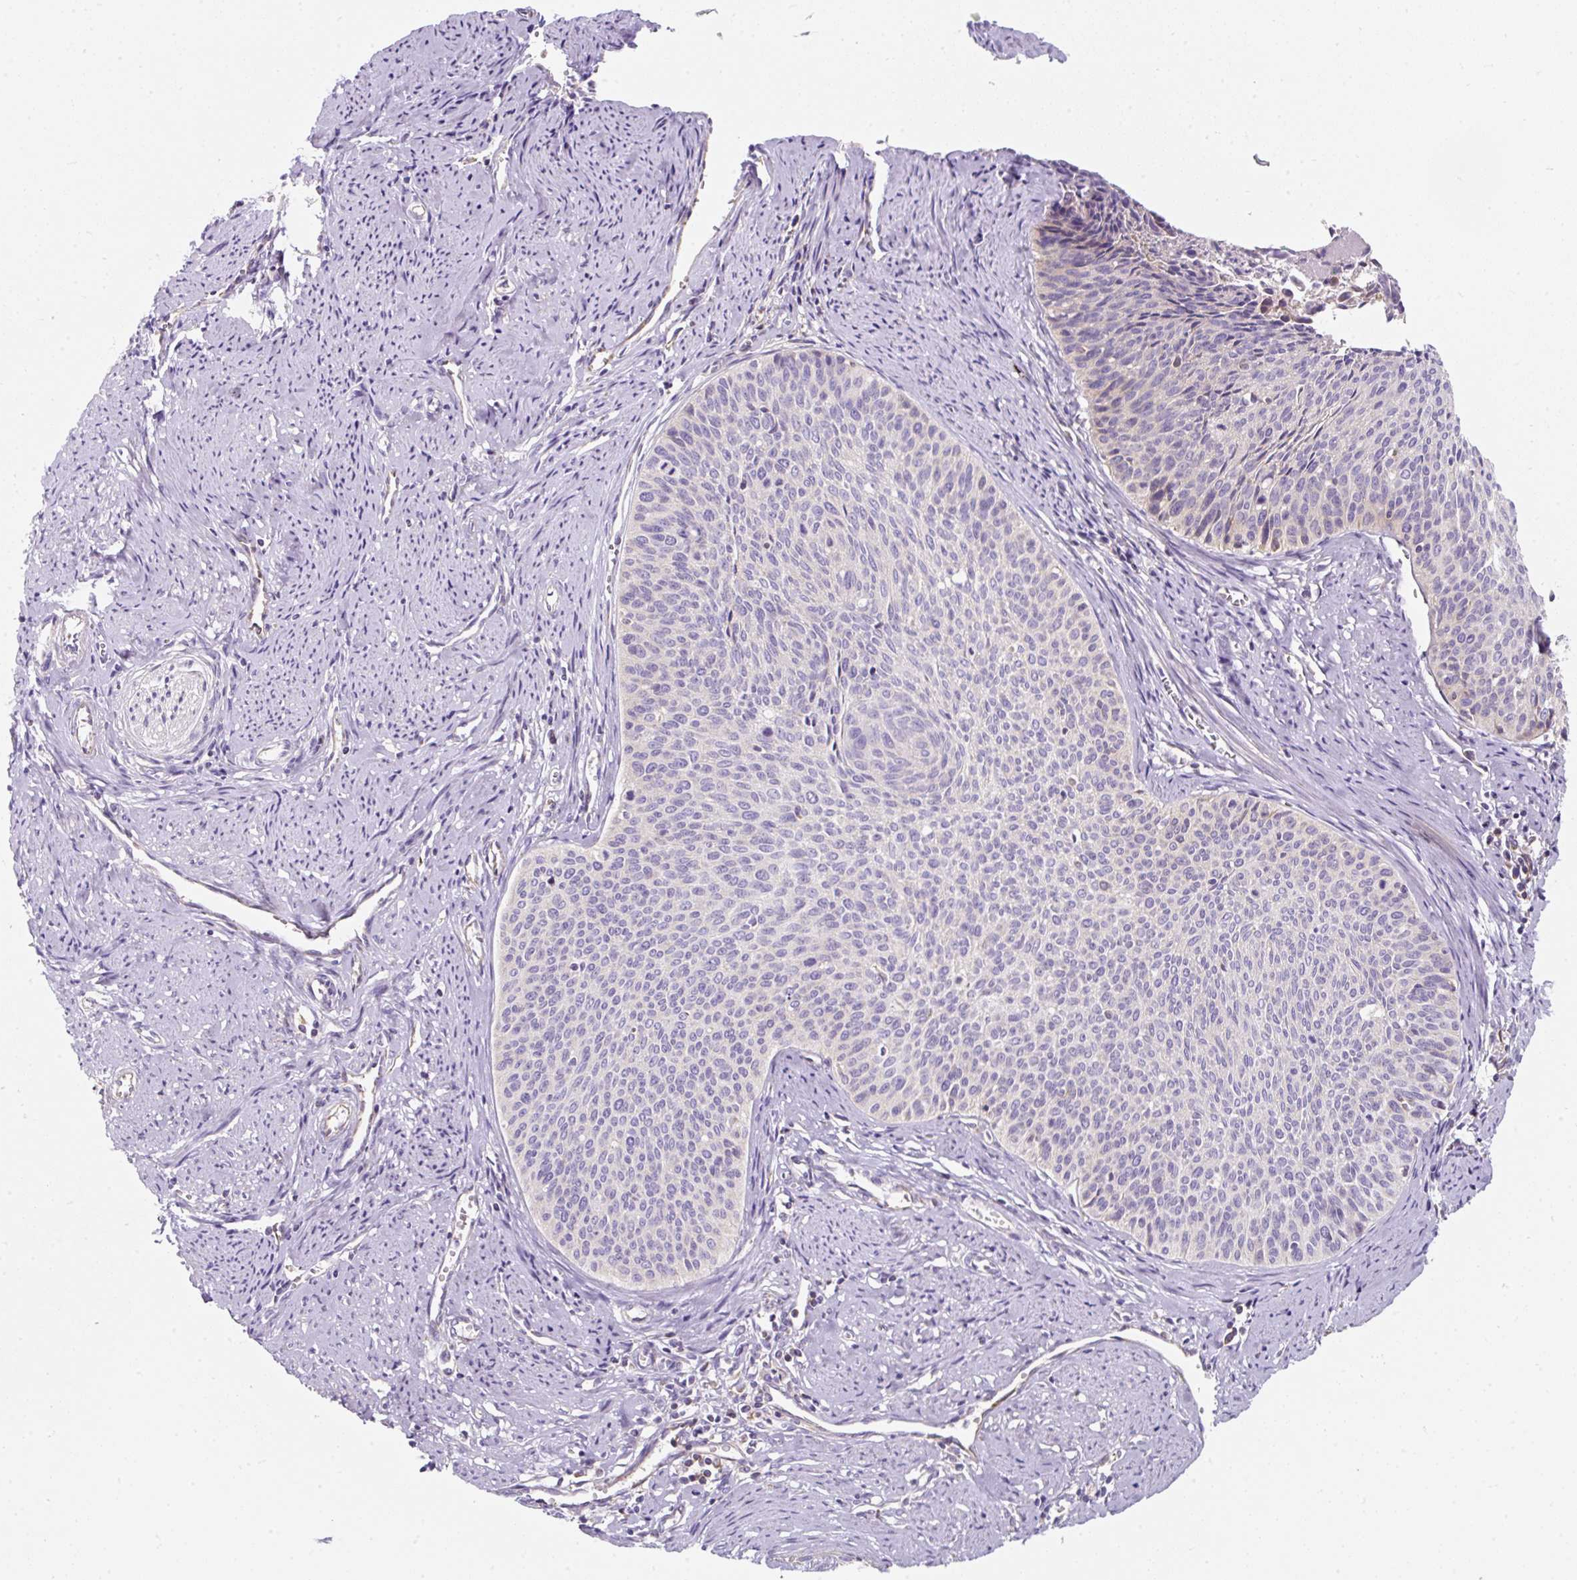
{"staining": {"intensity": "negative", "quantity": "none", "location": "none"}, "tissue": "cervical cancer", "cell_type": "Tumor cells", "image_type": "cancer", "snomed": [{"axis": "morphology", "description": "Squamous cell carcinoma, NOS"}, {"axis": "topography", "description": "Cervix"}], "caption": "Protein analysis of squamous cell carcinoma (cervical) displays no significant expression in tumor cells.", "gene": "ERAP2", "patient": {"sex": "female", "age": 55}}